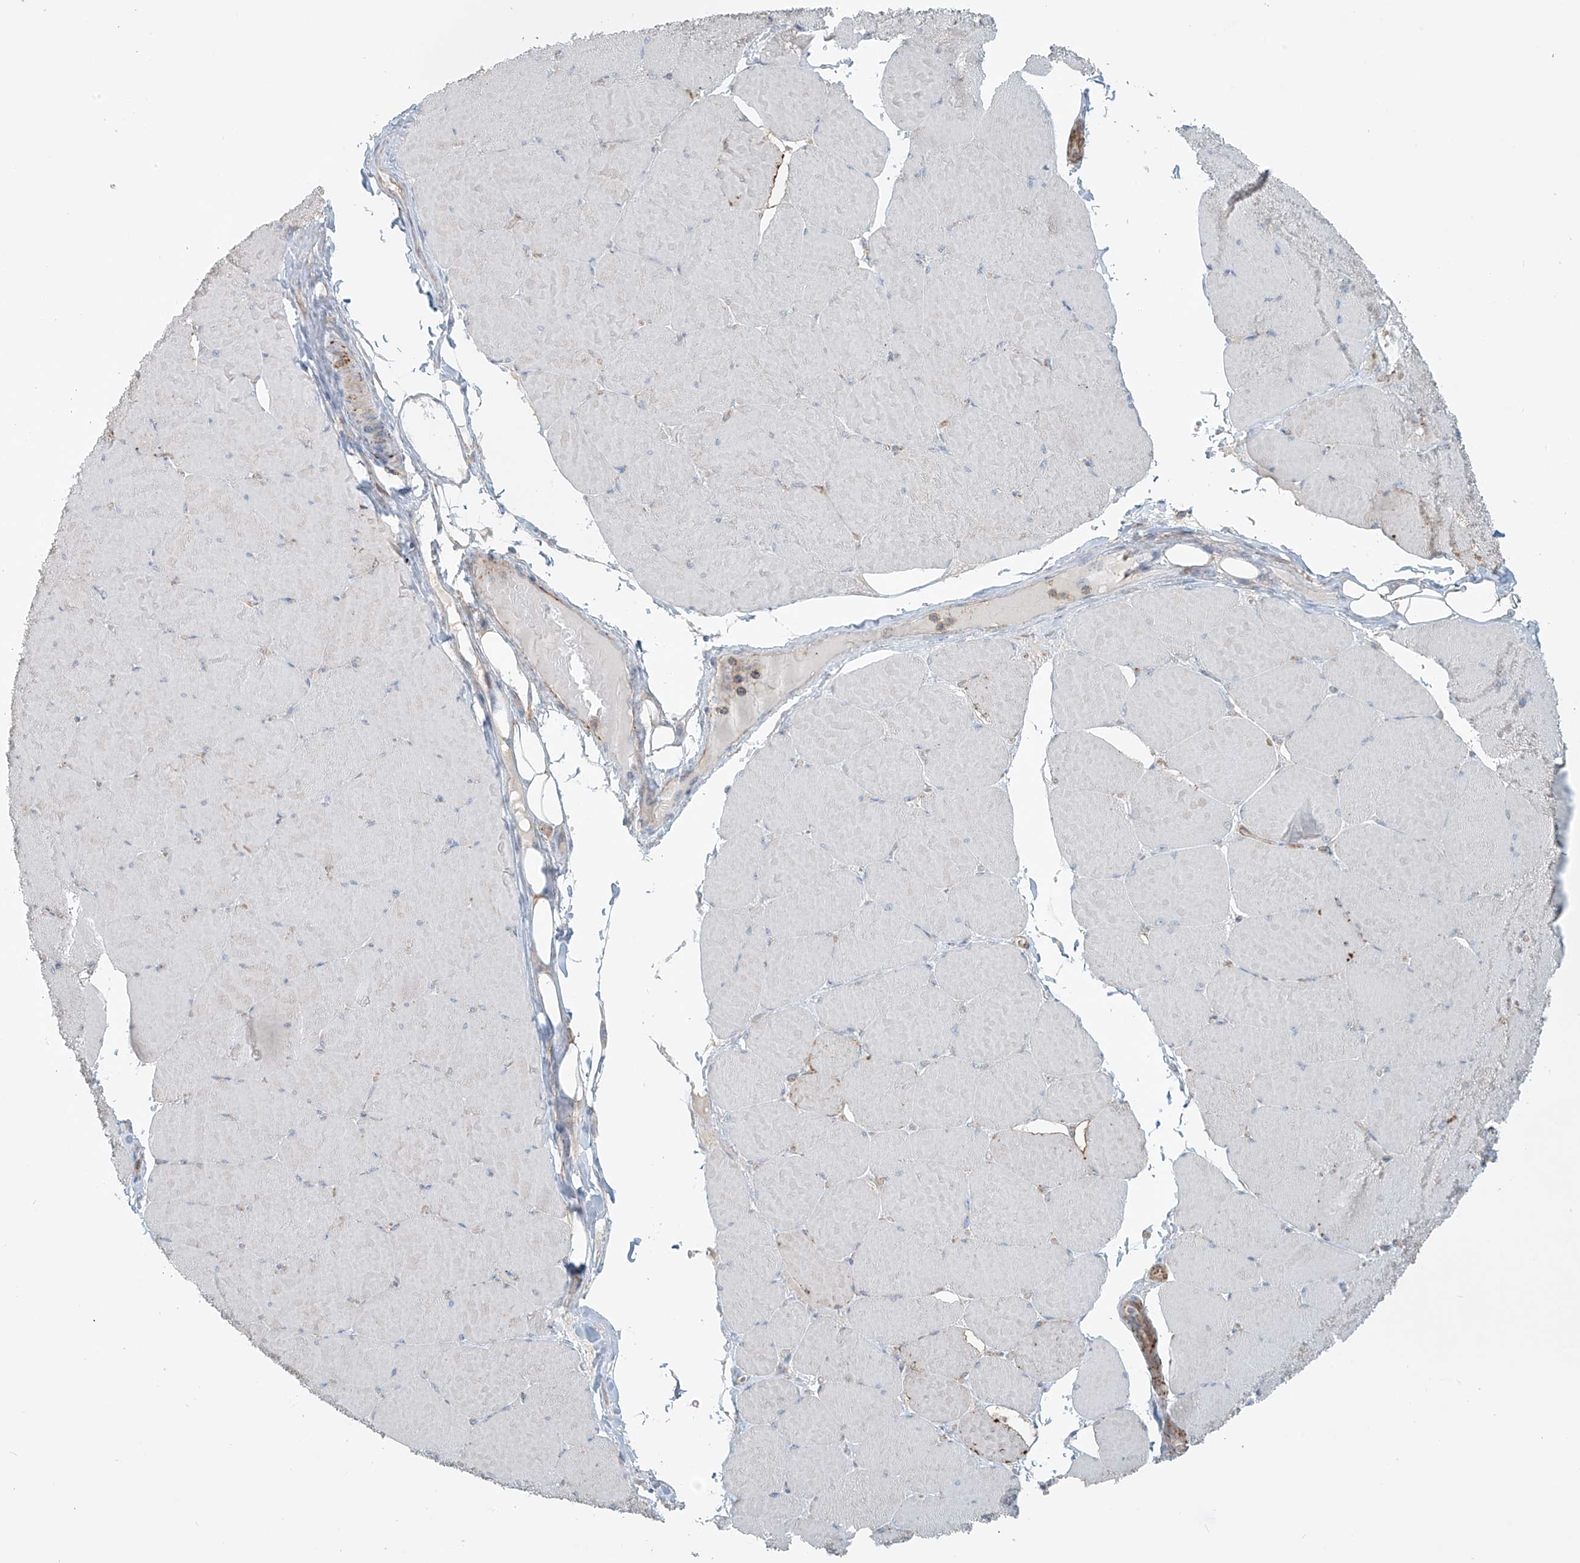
{"staining": {"intensity": "negative", "quantity": "none", "location": "none"}, "tissue": "skeletal muscle", "cell_type": "Myocytes", "image_type": "normal", "snomed": [{"axis": "morphology", "description": "Normal tissue, NOS"}, {"axis": "topography", "description": "Skeletal muscle"}, {"axis": "topography", "description": "Head-Neck"}], "caption": "A photomicrograph of human skeletal muscle is negative for staining in myocytes. (Brightfield microscopy of DAB immunohistochemistry at high magnification).", "gene": "SLC9A2", "patient": {"sex": "male", "age": 66}}